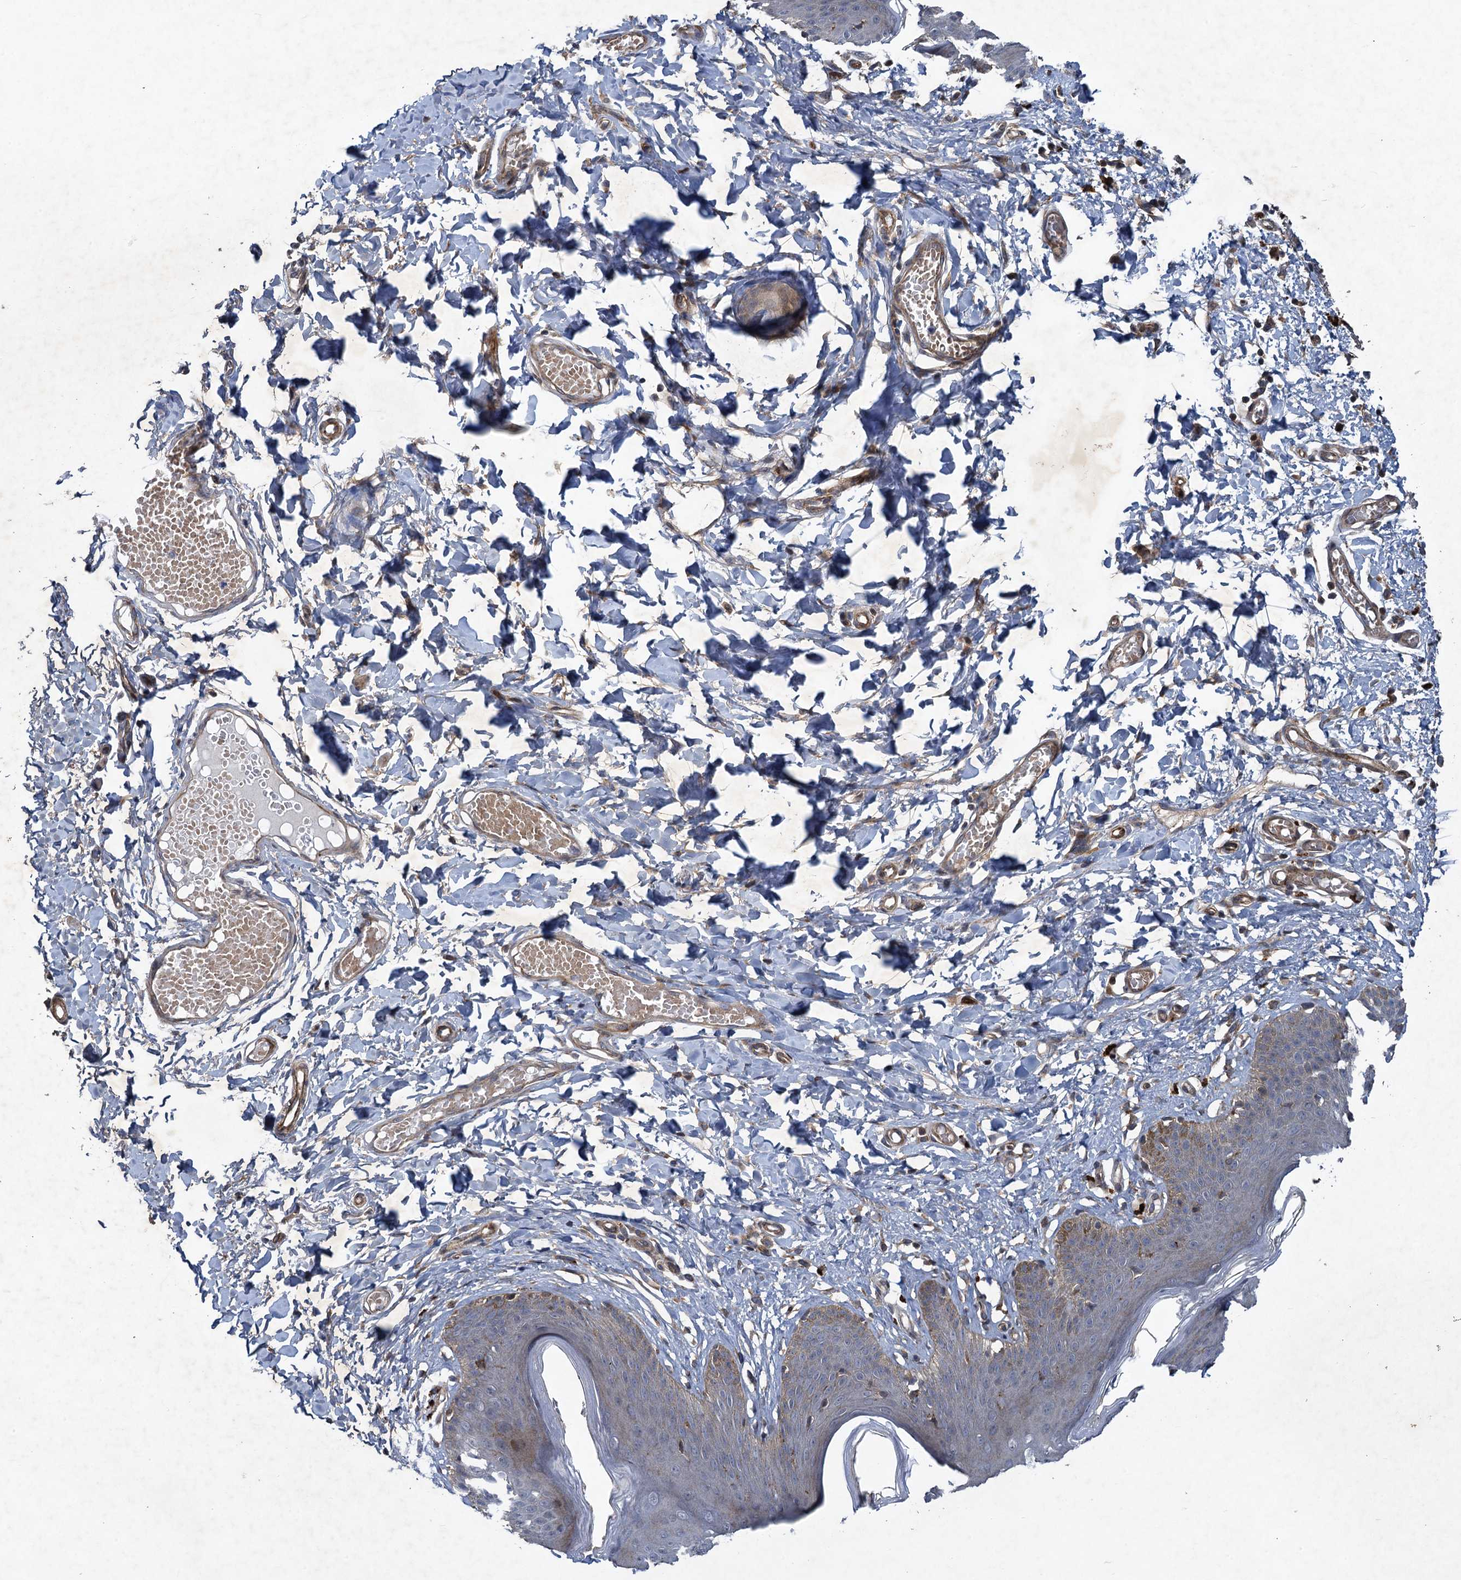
{"staining": {"intensity": "weak", "quantity": "25%-75%", "location": "cytoplasmic/membranous"}, "tissue": "skin", "cell_type": "Epidermal cells", "image_type": "normal", "snomed": [{"axis": "morphology", "description": "Normal tissue, NOS"}, {"axis": "topography", "description": "Vulva"}], "caption": "Protein staining of normal skin reveals weak cytoplasmic/membranous staining in approximately 25%-75% of epidermal cells.", "gene": "NUDT22", "patient": {"sex": "female", "age": 66}}